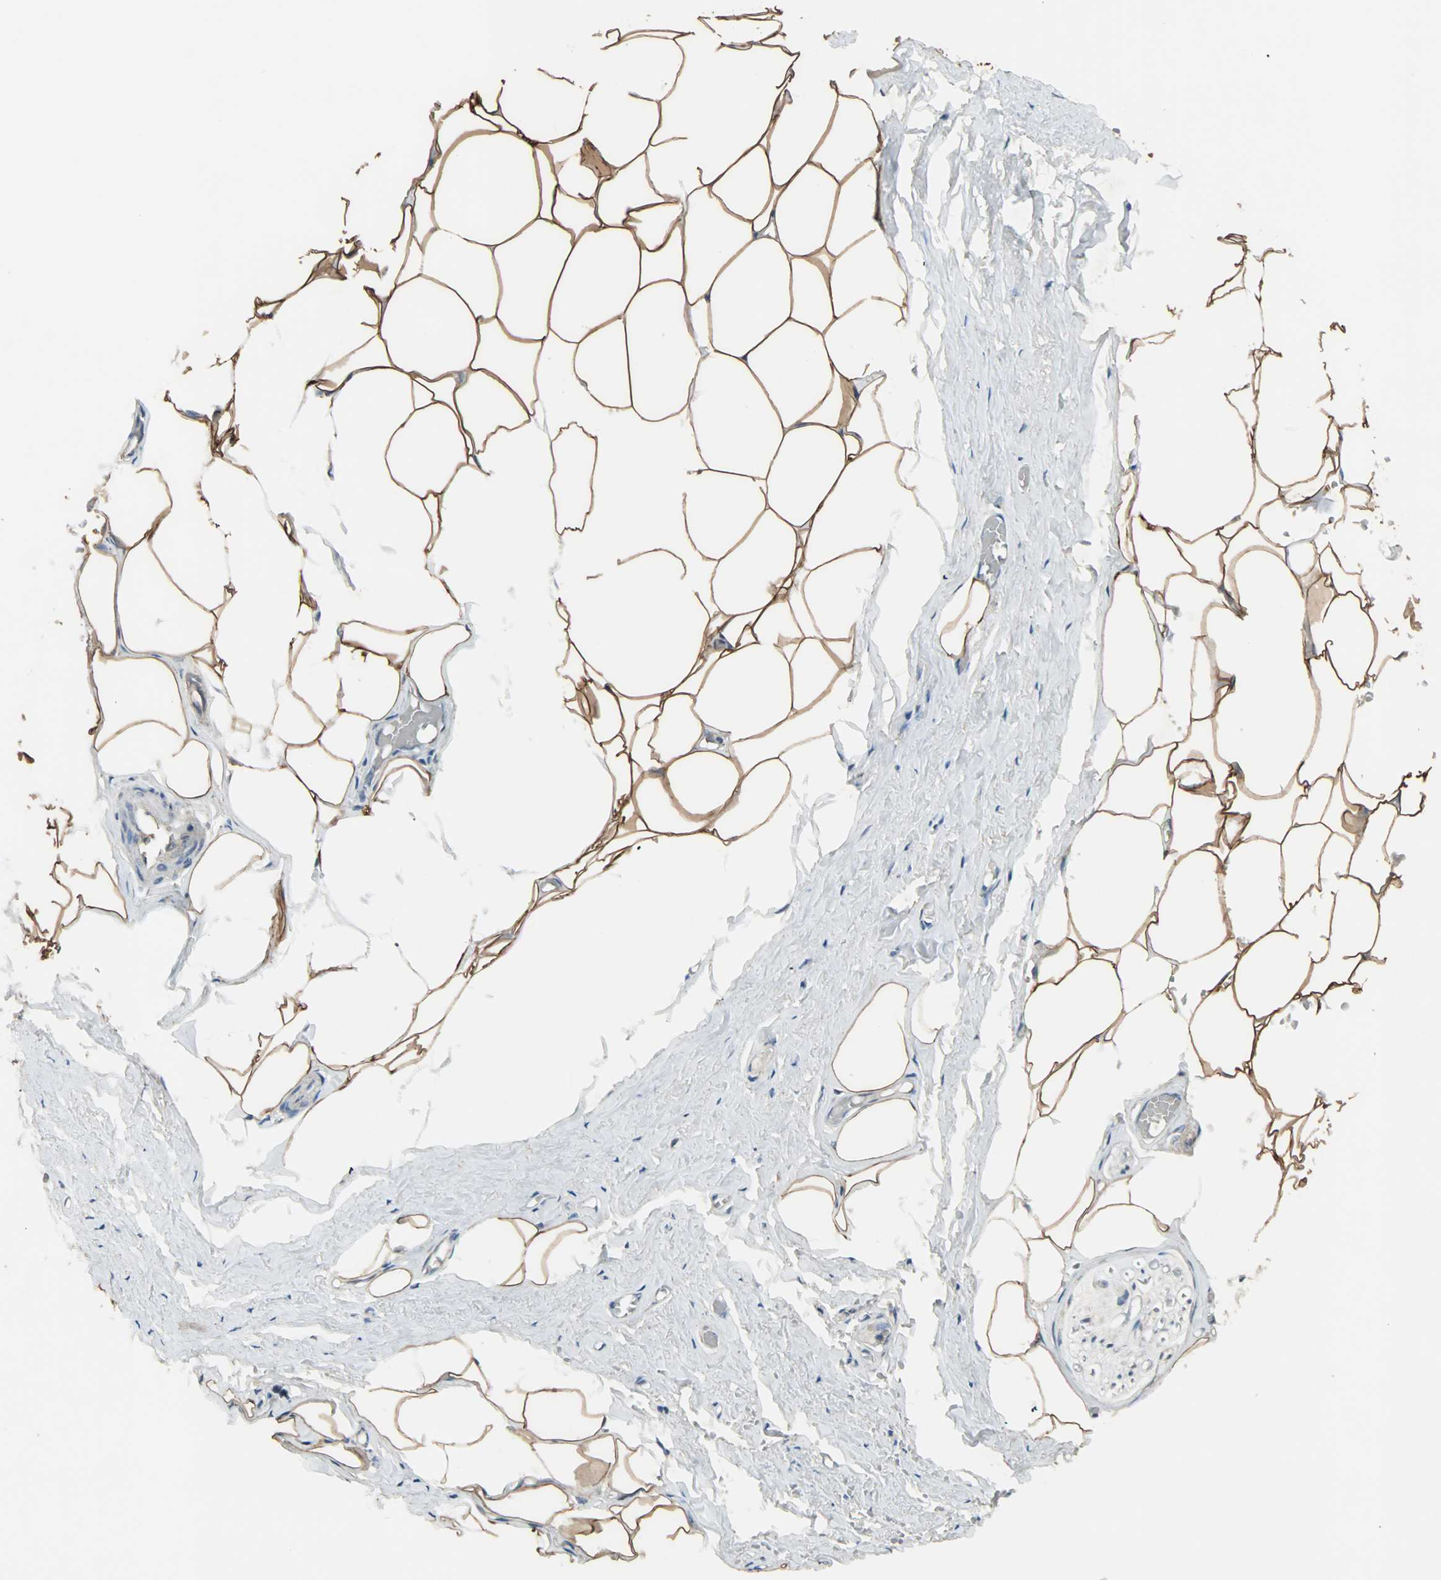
{"staining": {"intensity": "strong", "quantity": ">75%", "location": "cytoplasmic/membranous"}, "tissue": "adipose tissue", "cell_type": "Adipocytes", "image_type": "normal", "snomed": [{"axis": "morphology", "description": "Normal tissue, NOS"}, {"axis": "topography", "description": "Soft tissue"}, {"axis": "topography", "description": "Peripheral nerve tissue"}], "caption": "High-magnification brightfield microscopy of unremarkable adipose tissue stained with DAB (brown) and counterstained with hematoxylin (blue). adipocytes exhibit strong cytoplasmic/membranous positivity is appreciated in about>75% of cells.", "gene": "MAP3K21", "patient": {"sex": "female", "age": 68}}